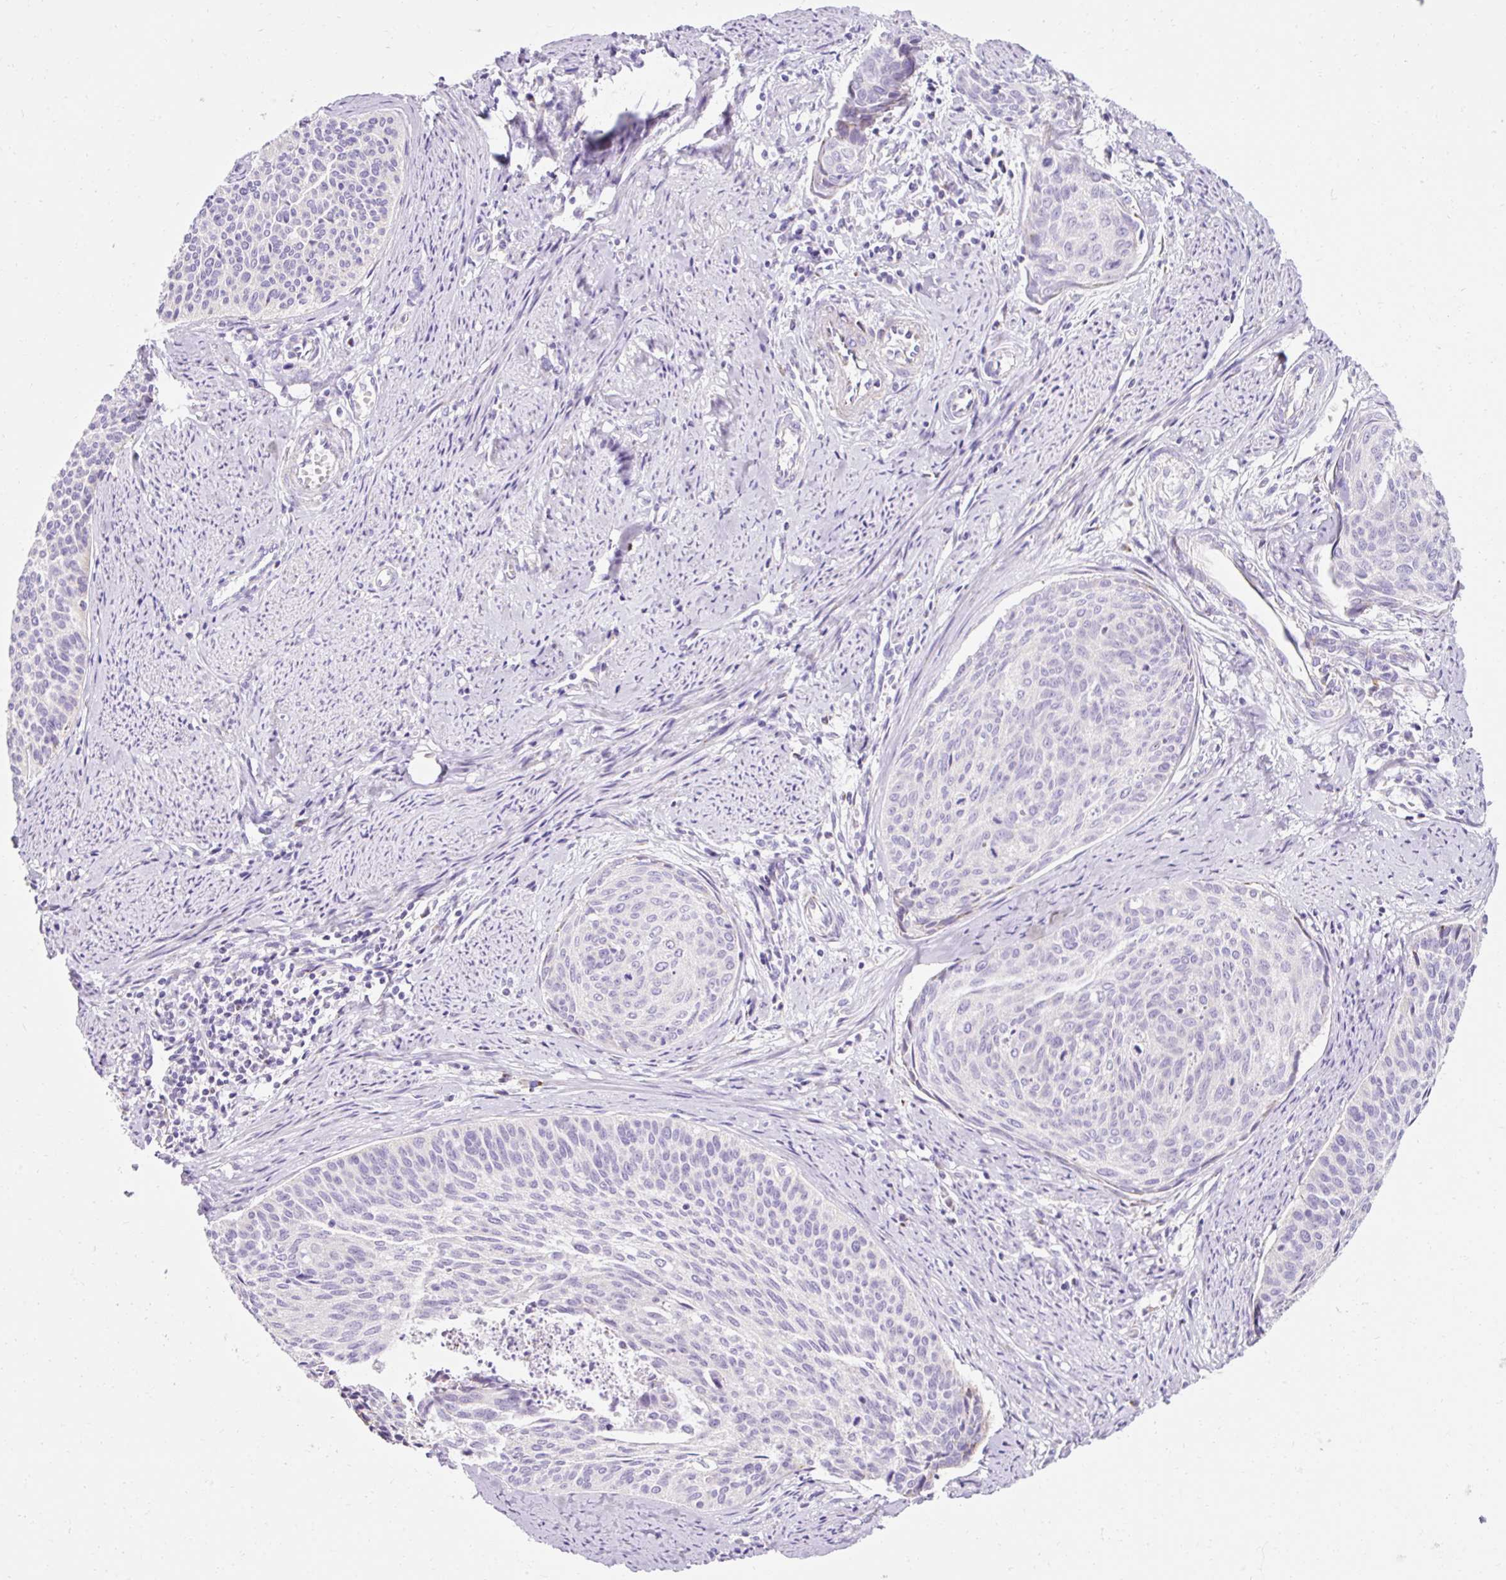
{"staining": {"intensity": "negative", "quantity": "none", "location": "none"}, "tissue": "cervical cancer", "cell_type": "Tumor cells", "image_type": "cancer", "snomed": [{"axis": "morphology", "description": "Squamous cell carcinoma, NOS"}, {"axis": "topography", "description": "Cervix"}], "caption": "Cervical squamous cell carcinoma stained for a protein using immunohistochemistry shows no staining tumor cells.", "gene": "PLPP2", "patient": {"sex": "female", "age": 55}}